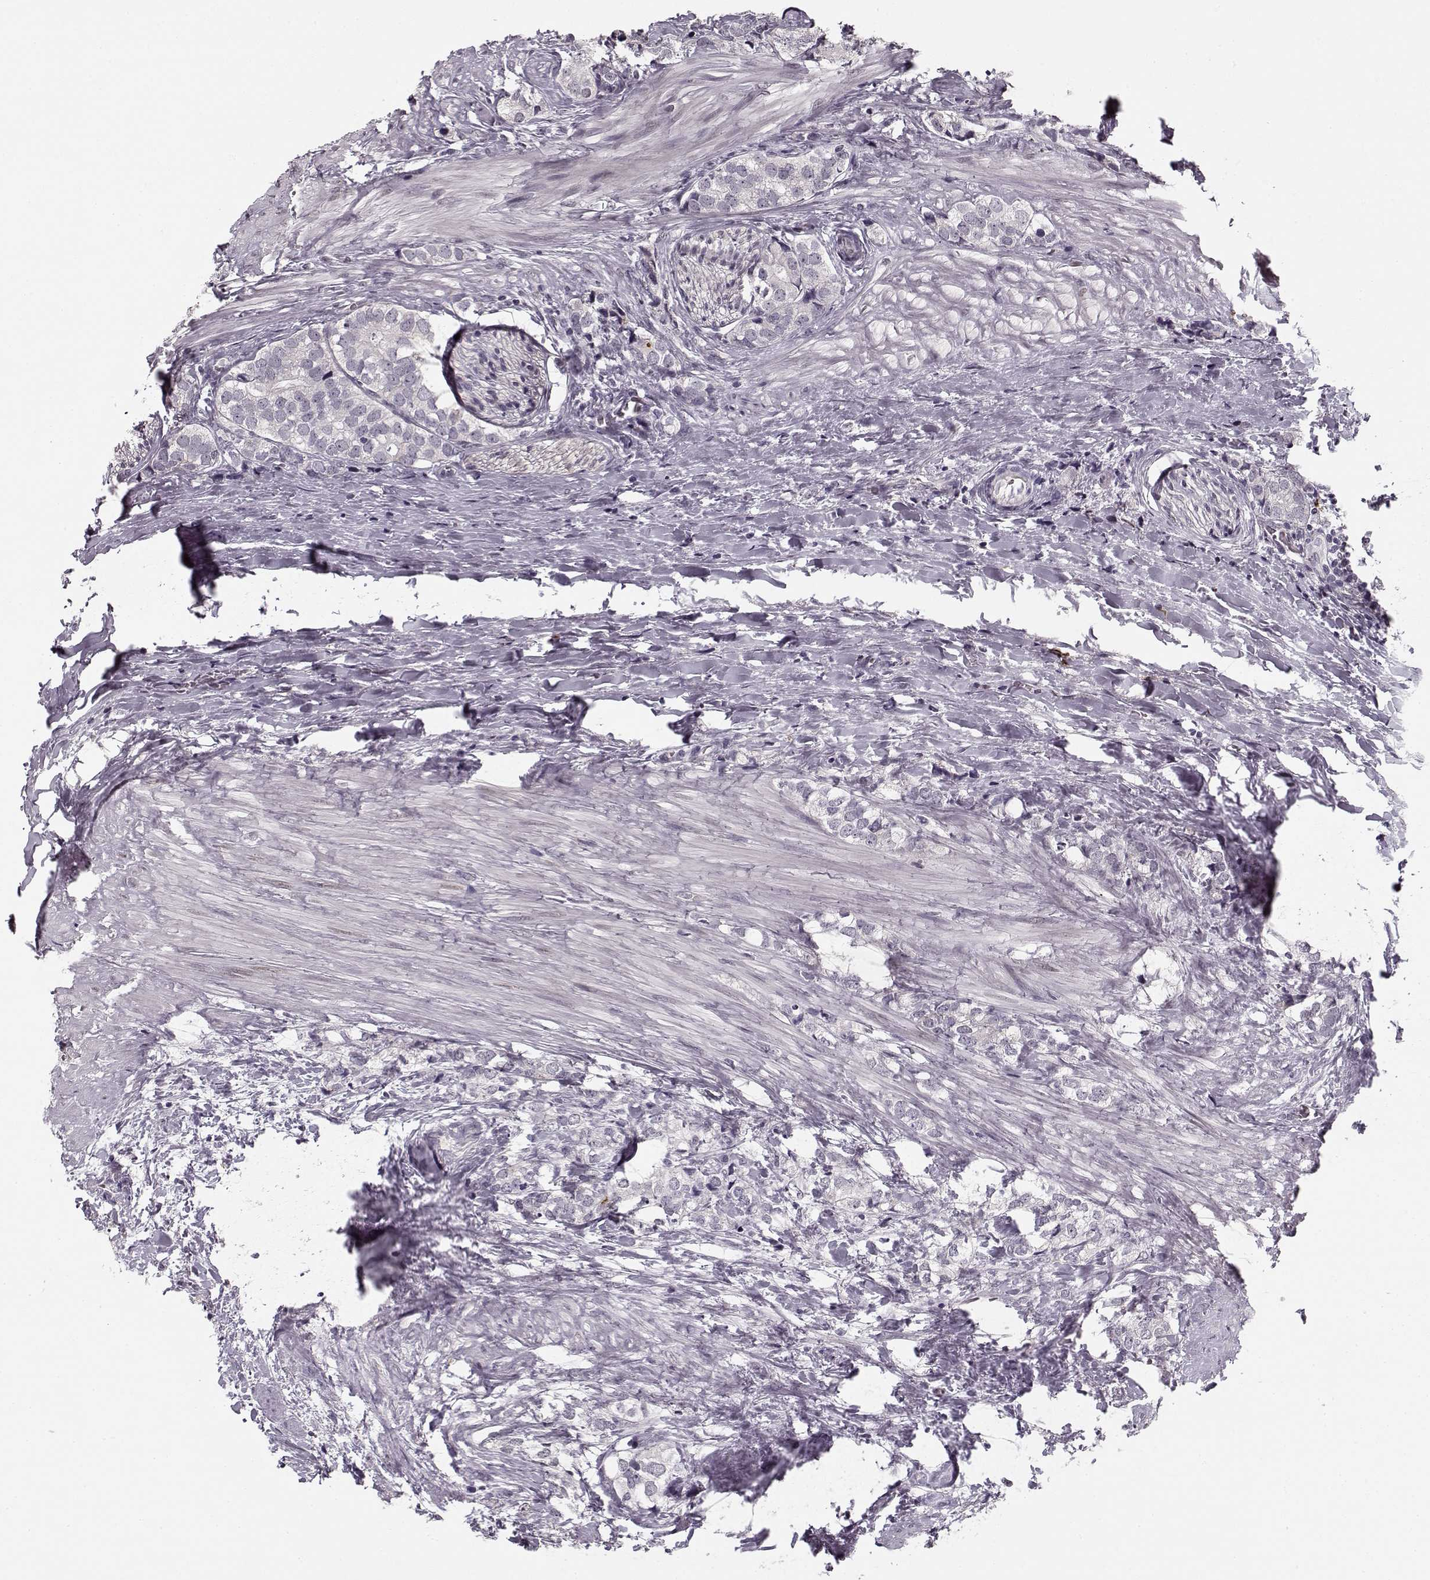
{"staining": {"intensity": "negative", "quantity": "none", "location": "none"}, "tissue": "prostate cancer", "cell_type": "Tumor cells", "image_type": "cancer", "snomed": [{"axis": "morphology", "description": "Adenocarcinoma, NOS"}, {"axis": "topography", "description": "Prostate and seminal vesicle, NOS"}], "caption": "This is a photomicrograph of IHC staining of adenocarcinoma (prostate), which shows no expression in tumor cells. The staining is performed using DAB (3,3'-diaminobenzidine) brown chromogen with nuclei counter-stained in using hematoxylin.", "gene": "DNAI3", "patient": {"sex": "male", "age": 63}}